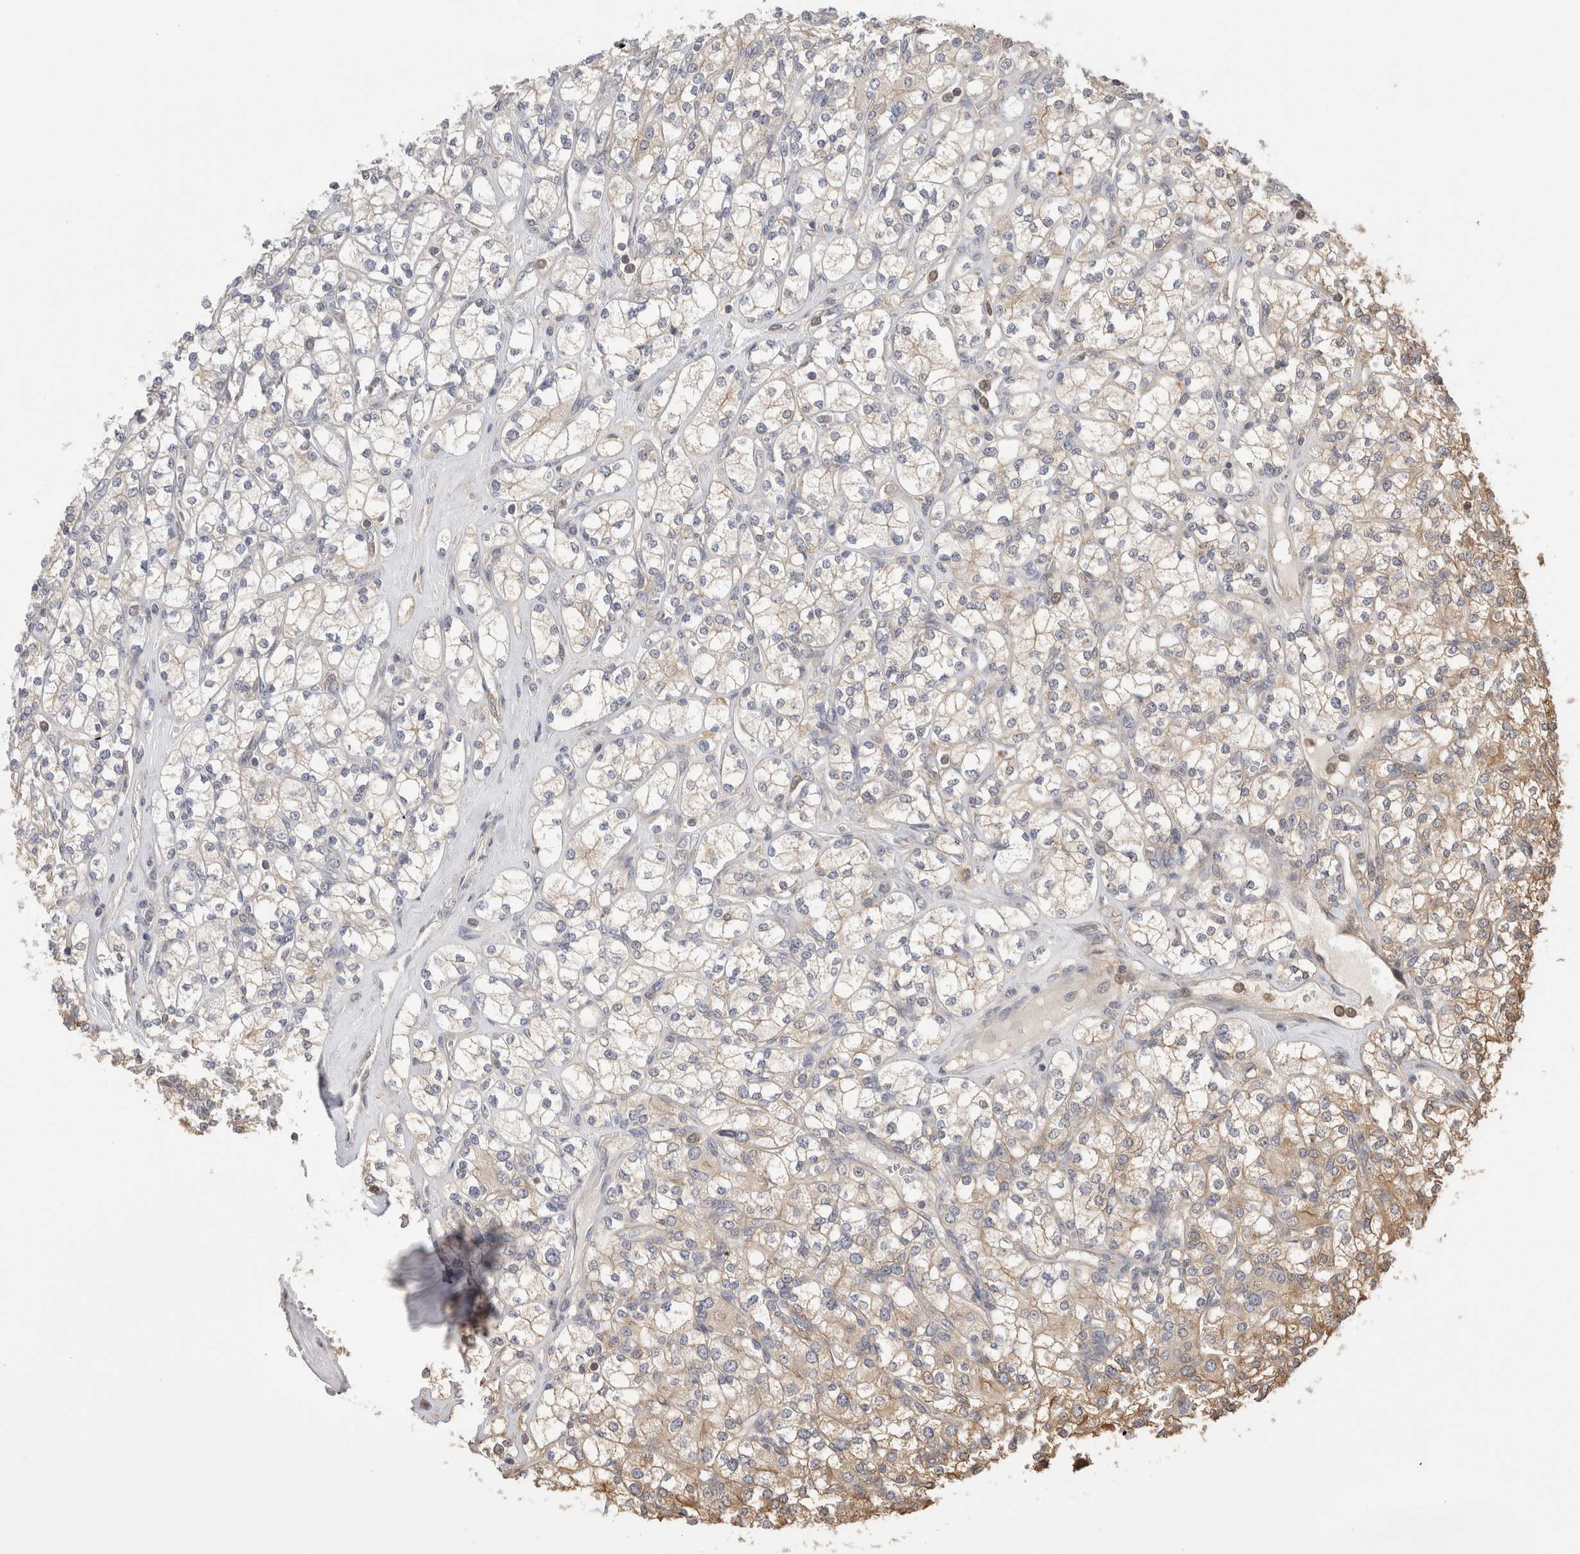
{"staining": {"intensity": "negative", "quantity": "none", "location": "none"}, "tissue": "renal cancer", "cell_type": "Tumor cells", "image_type": "cancer", "snomed": [{"axis": "morphology", "description": "Adenocarcinoma, NOS"}, {"axis": "topography", "description": "Kidney"}], "caption": "Immunohistochemical staining of renal adenocarcinoma exhibits no significant expression in tumor cells.", "gene": "IMMP2L", "patient": {"sex": "male", "age": 77}}